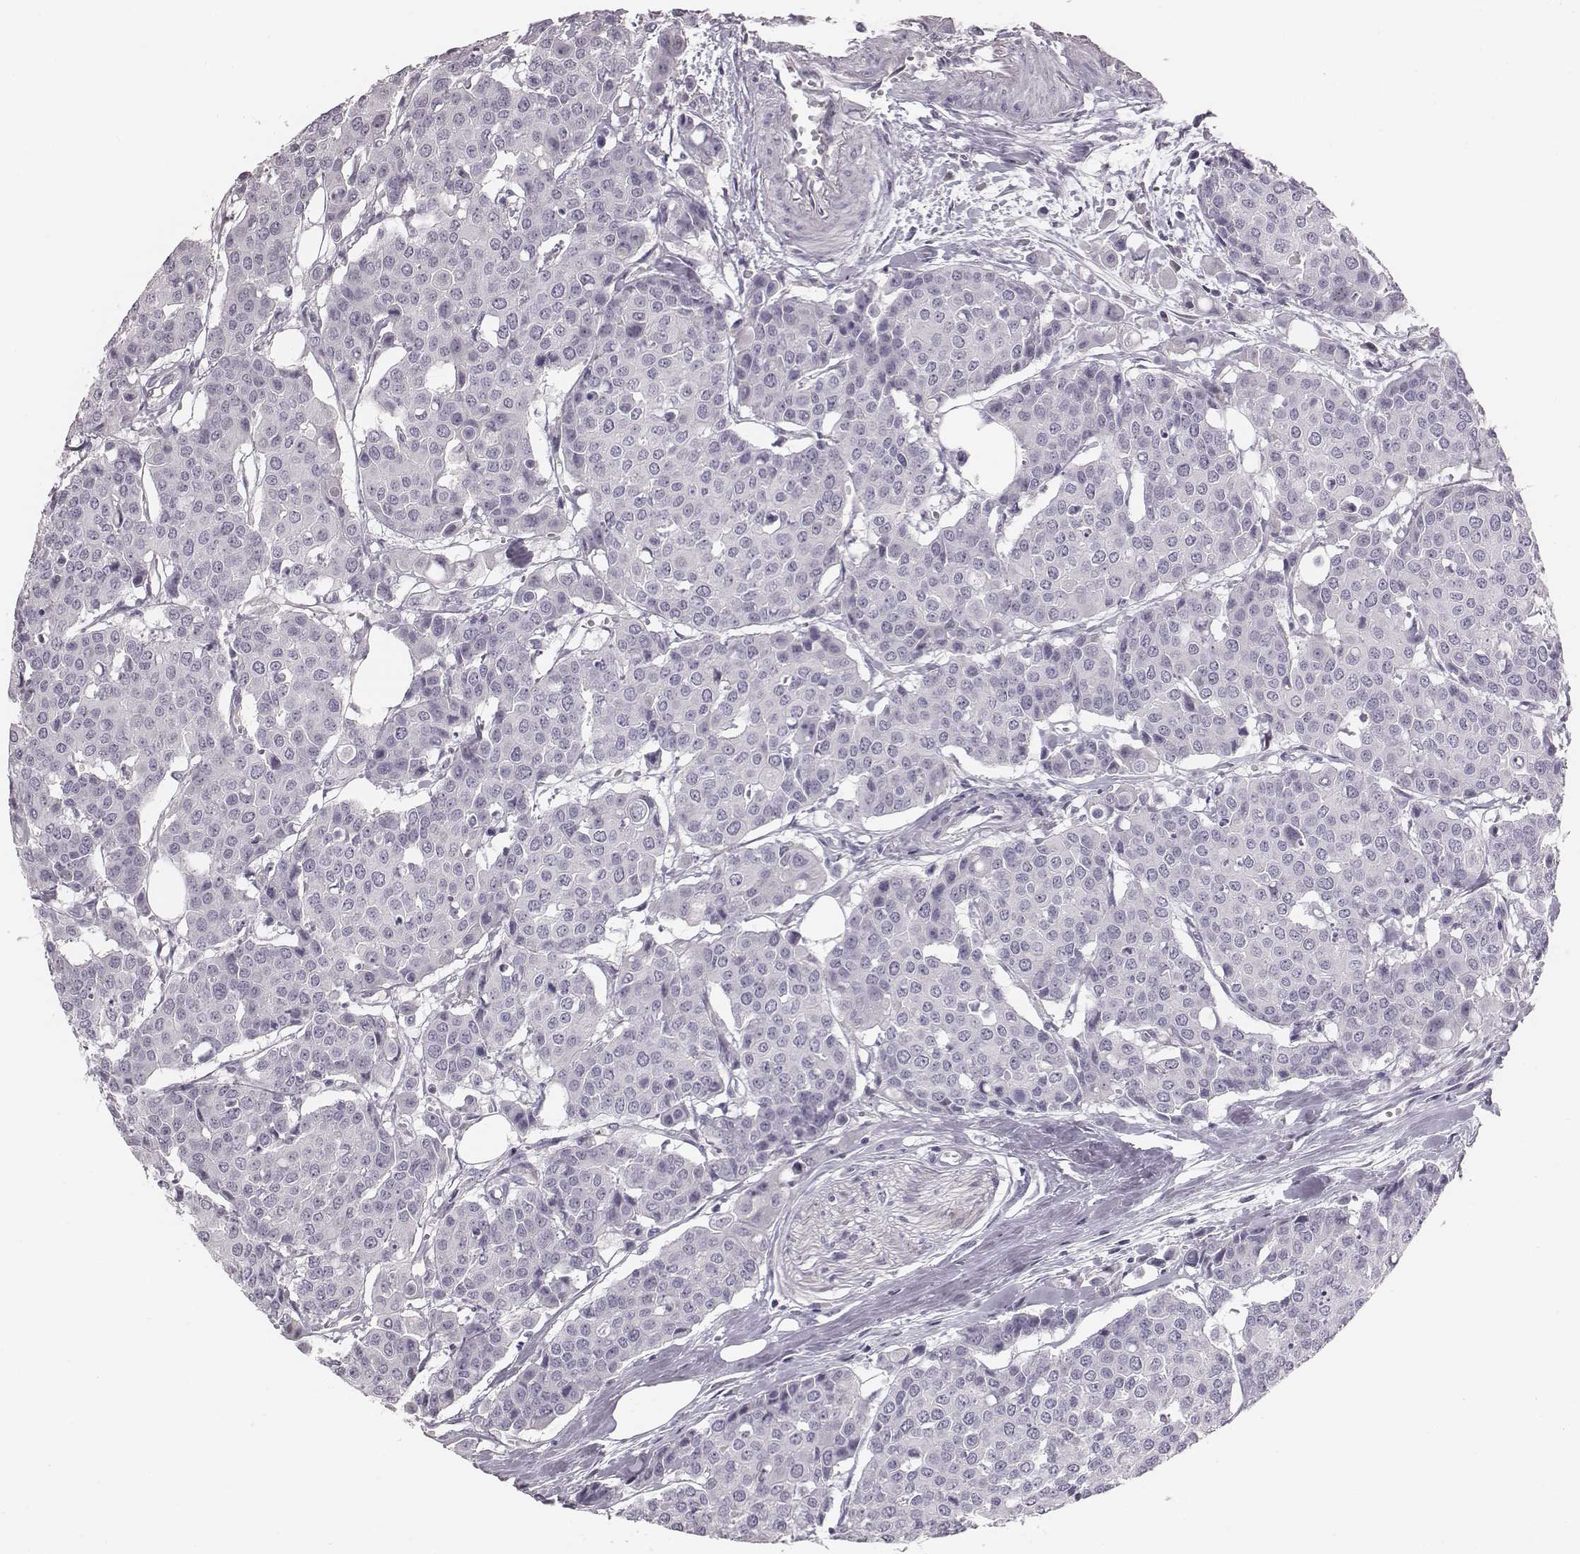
{"staining": {"intensity": "negative", "quantity": "none", "location": "none"}, "tissue": "carcinoid", "cell_type": "Tumor cells", "image_type": "cancer", "snomed": [{"axis": "morphology", "description": "Carcinoid, malignant, NOS"}, {"axis": "topography", "description": "Colon"}], "caption": "Immunohistochemistry photomicrograph of neoplastic tissue: human carcinoid stained with DAB (3,3'-diaminobenzidine) shows no significant protein expression in tumor cells.", "gene": "CACNG4", "patient": {"sex": "male", "age": 81}}